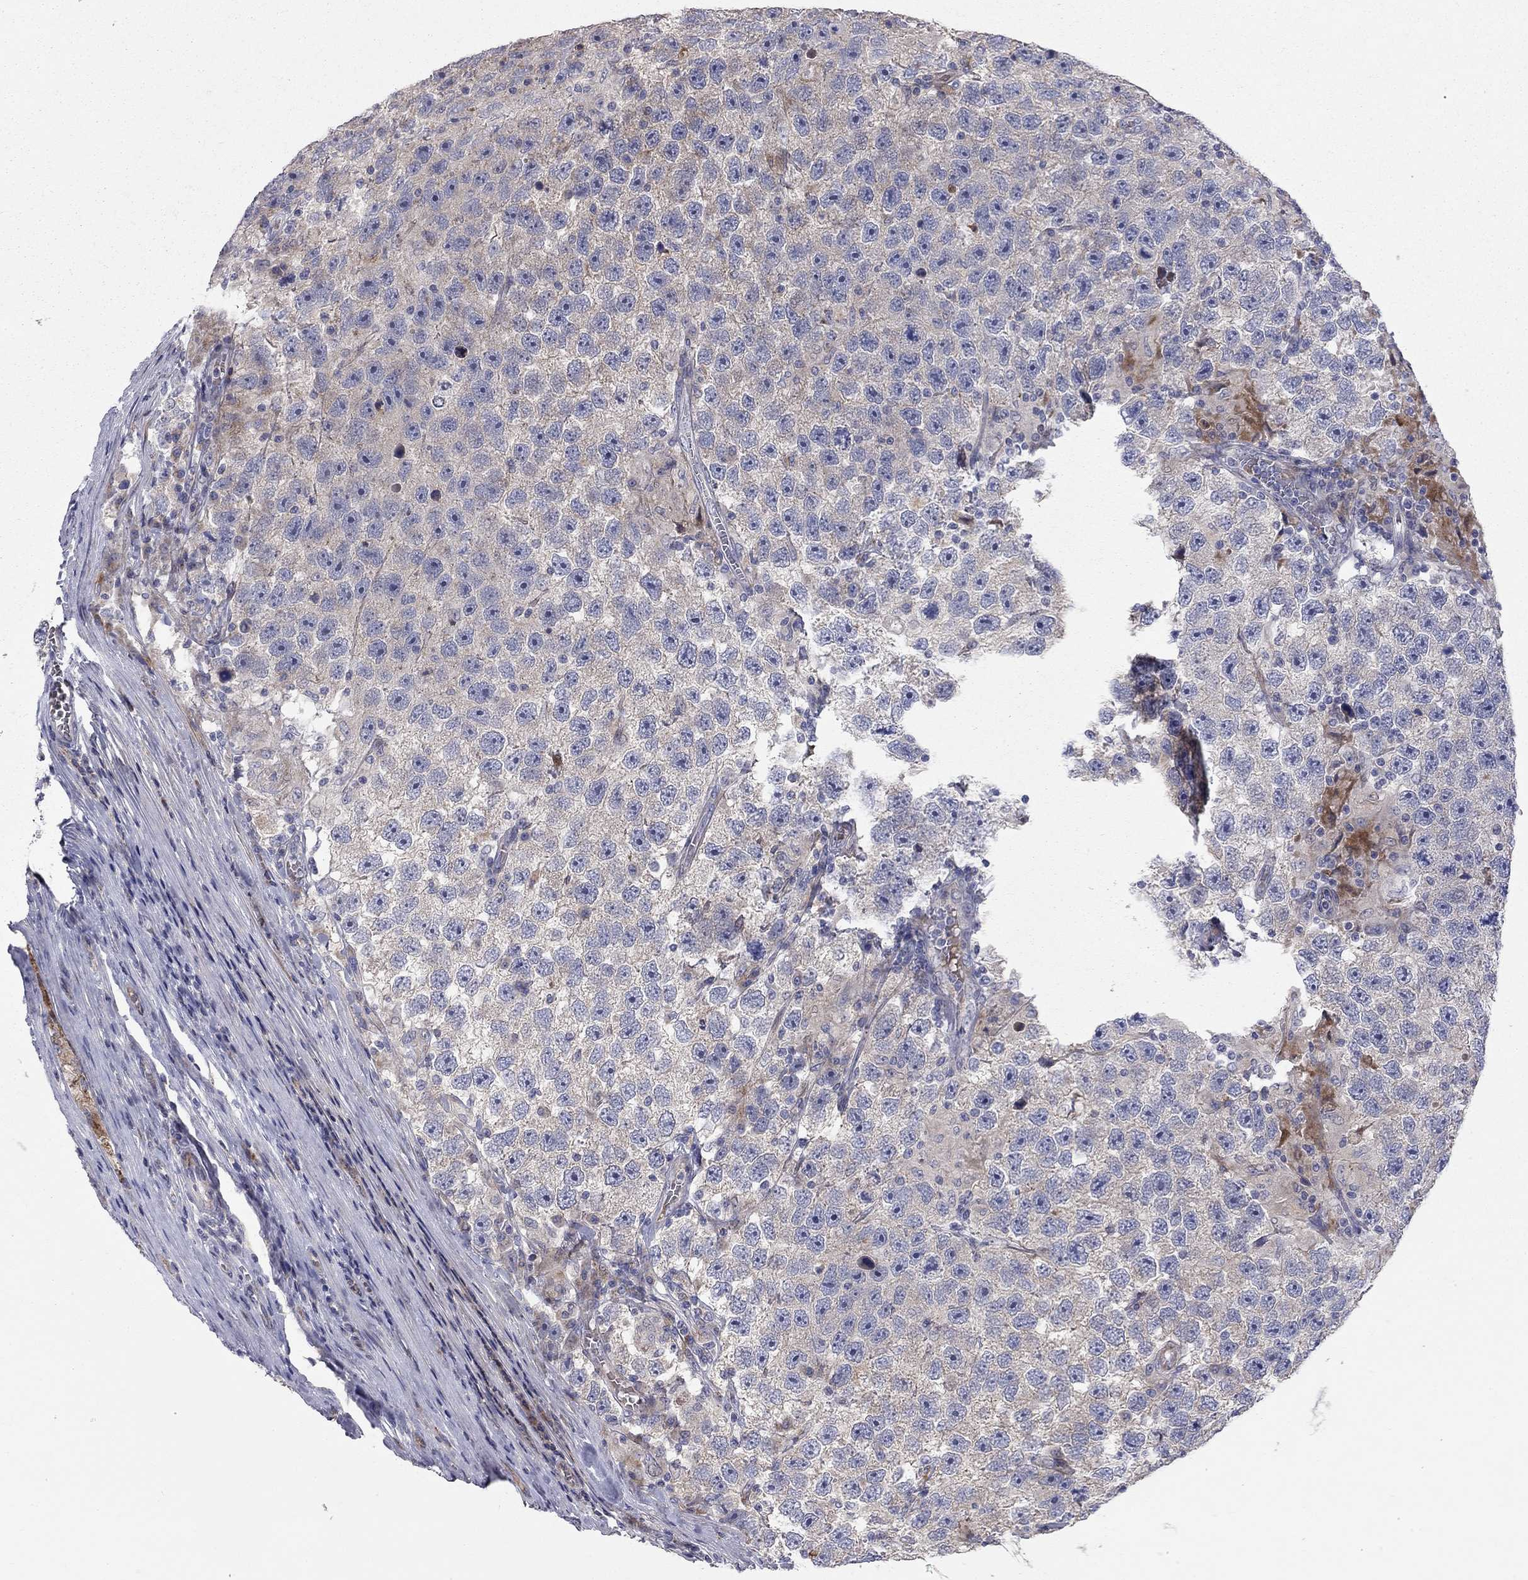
{"staining": {"intensity": "negative", "quantity": "none", "location": "none"}, "tissue": "testis cancer", "cell_type": "Tumor cells", "image_type": "cancer", "snomed": [{"axis": "morphology", "description": "Seminoma, NOS"}, {"axis": "topography", "description": "Testis"}], "caption": "Immunohistochemistry (IHC) of human seminoma (testis) exhibits no staining in tumor cells. (DAB (3,3'-diaminobenzidine) immunohistochemistry (IHC), high magnification).", "gene": "KANSL1L", "patient": {"sex": "male", "age": 26}}